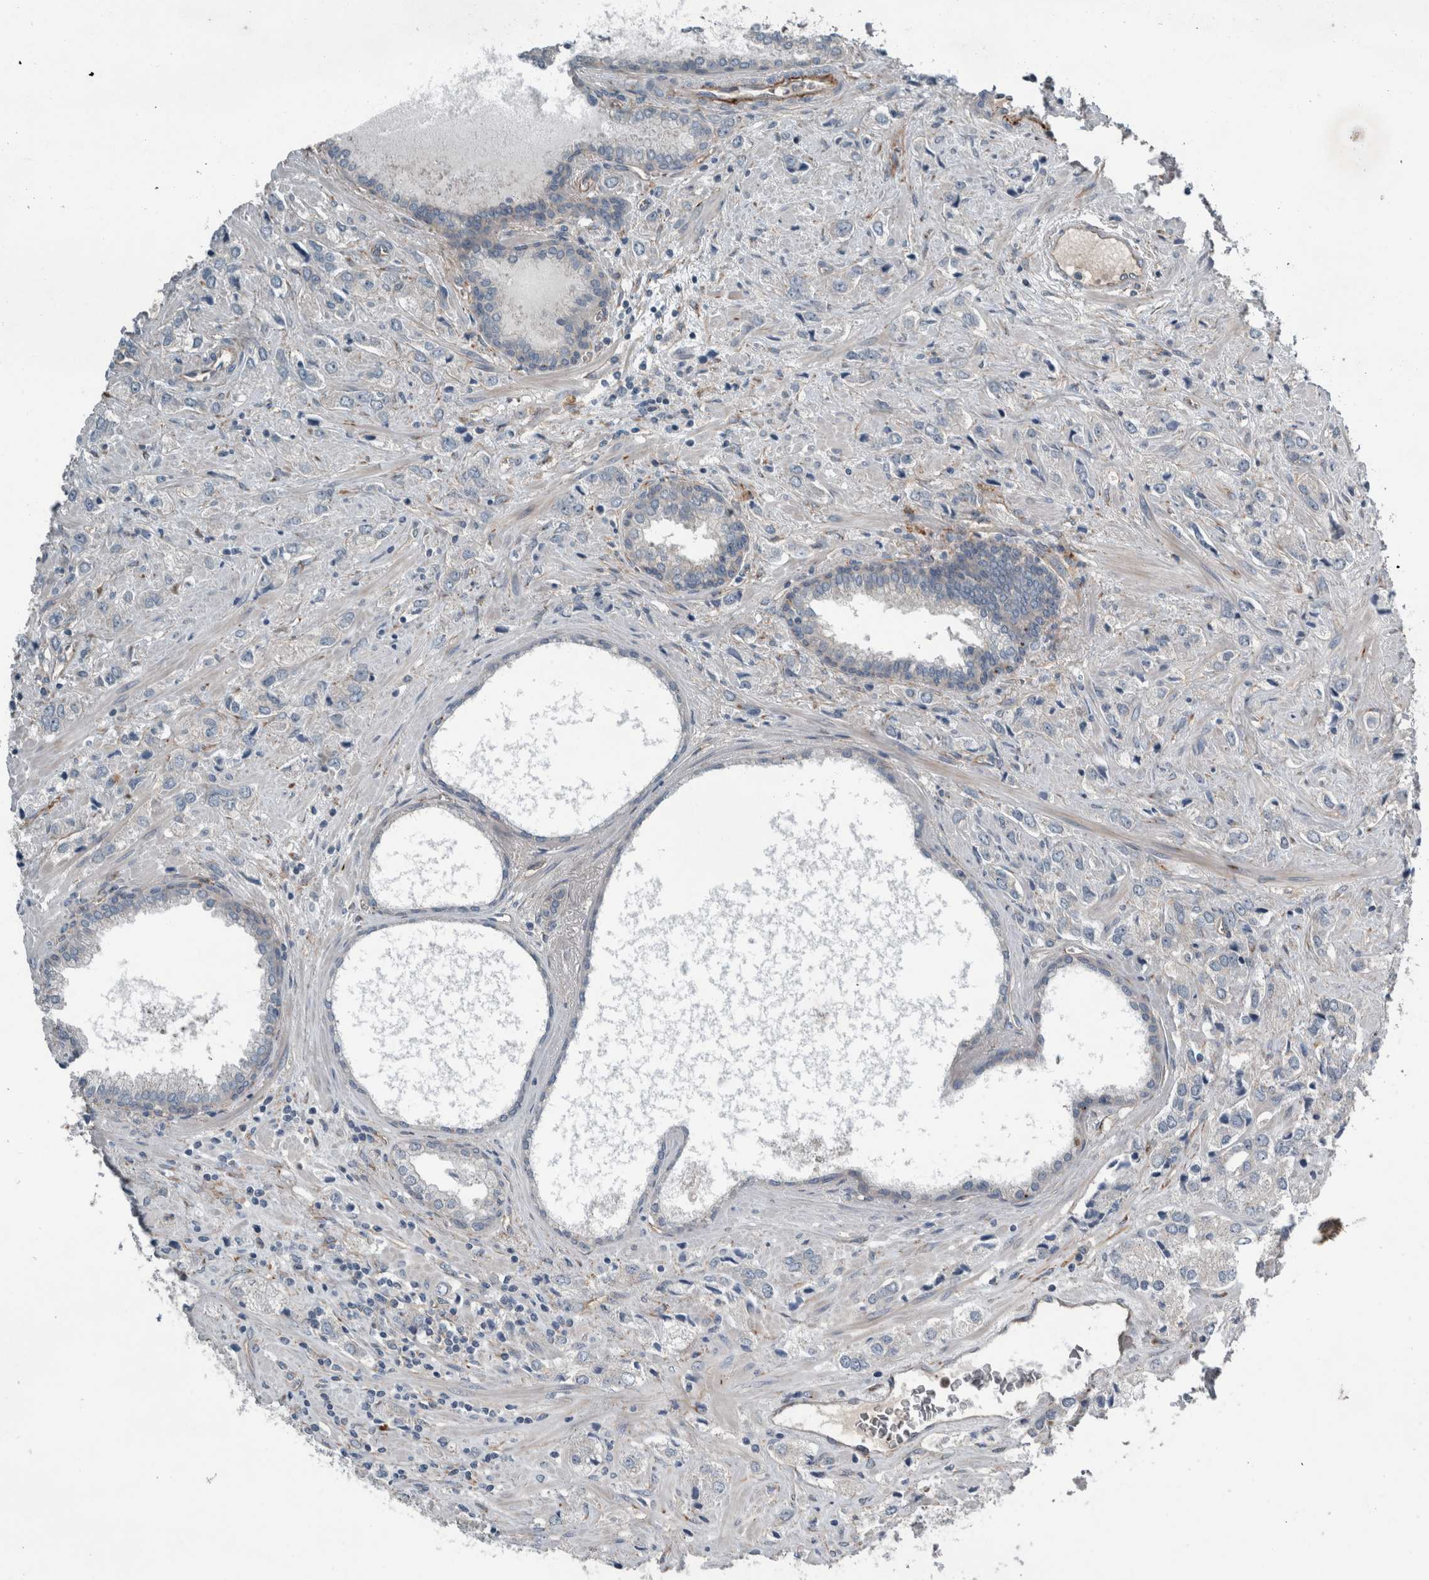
{"staining": {"intensity": "negative", "quantity": "none", "location": "none"}, "tissue": "prostate cancer", "cell_type": "Tumor cells", "image_type": "cancer", "snomed": [{"axis": "morphology", "description": "Adenocarcinoma, High grade"}, {"axis": "topography", "description": "Prostate"}], "caption": "A high-resolution photomicrograph shows immunohistochemistry (IHC) staining of adenocarcinoma (high-grade) (prostate), which exhibits no significant expression in tumor cells.", "gene": "GLT8D2", "patient": {"sex": "male", "age": 66}}